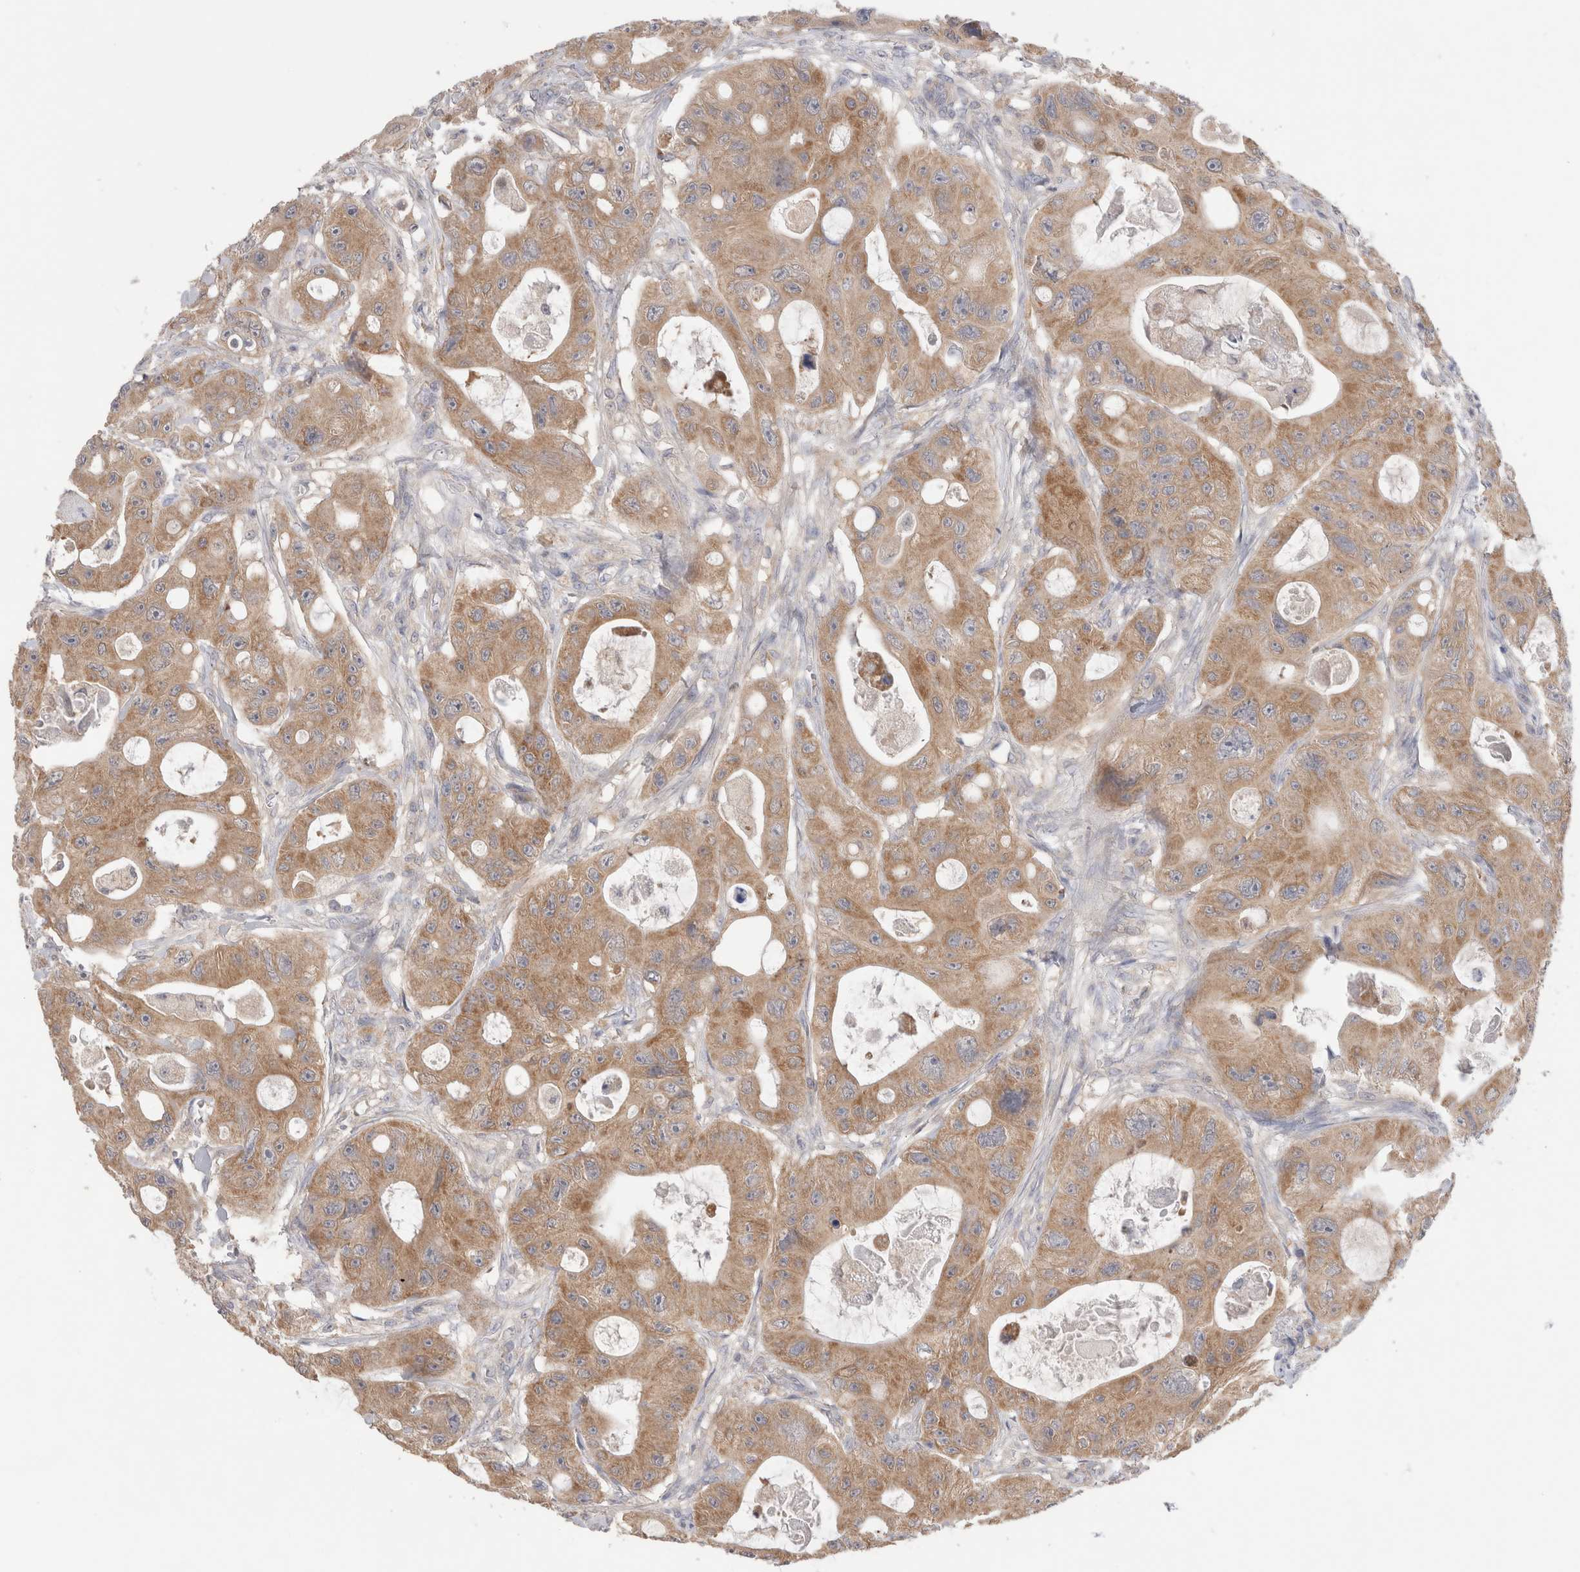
{"staining": {"intensity": "moderate", "quantity": ">75%", "location": "cytoplasmic/membranous"}, "tissue": "colorectal cancer", "cell_type": "Tumor cells", "image_type": "cancer", "snomed": [{"axis": "morphology", "description": "Adenocarcinoma, NOS"}, {"axis": "topography", "description": "Colon"}], "caption": "Human colorectal cancer (adenocarcinoma) stained with a brown dye shows moderate cytoplasmic/membranous positive expression in approximately >75% of tumor cells.", "gene": "IFT74", "patient": {"sex": "female", "age": 46}}